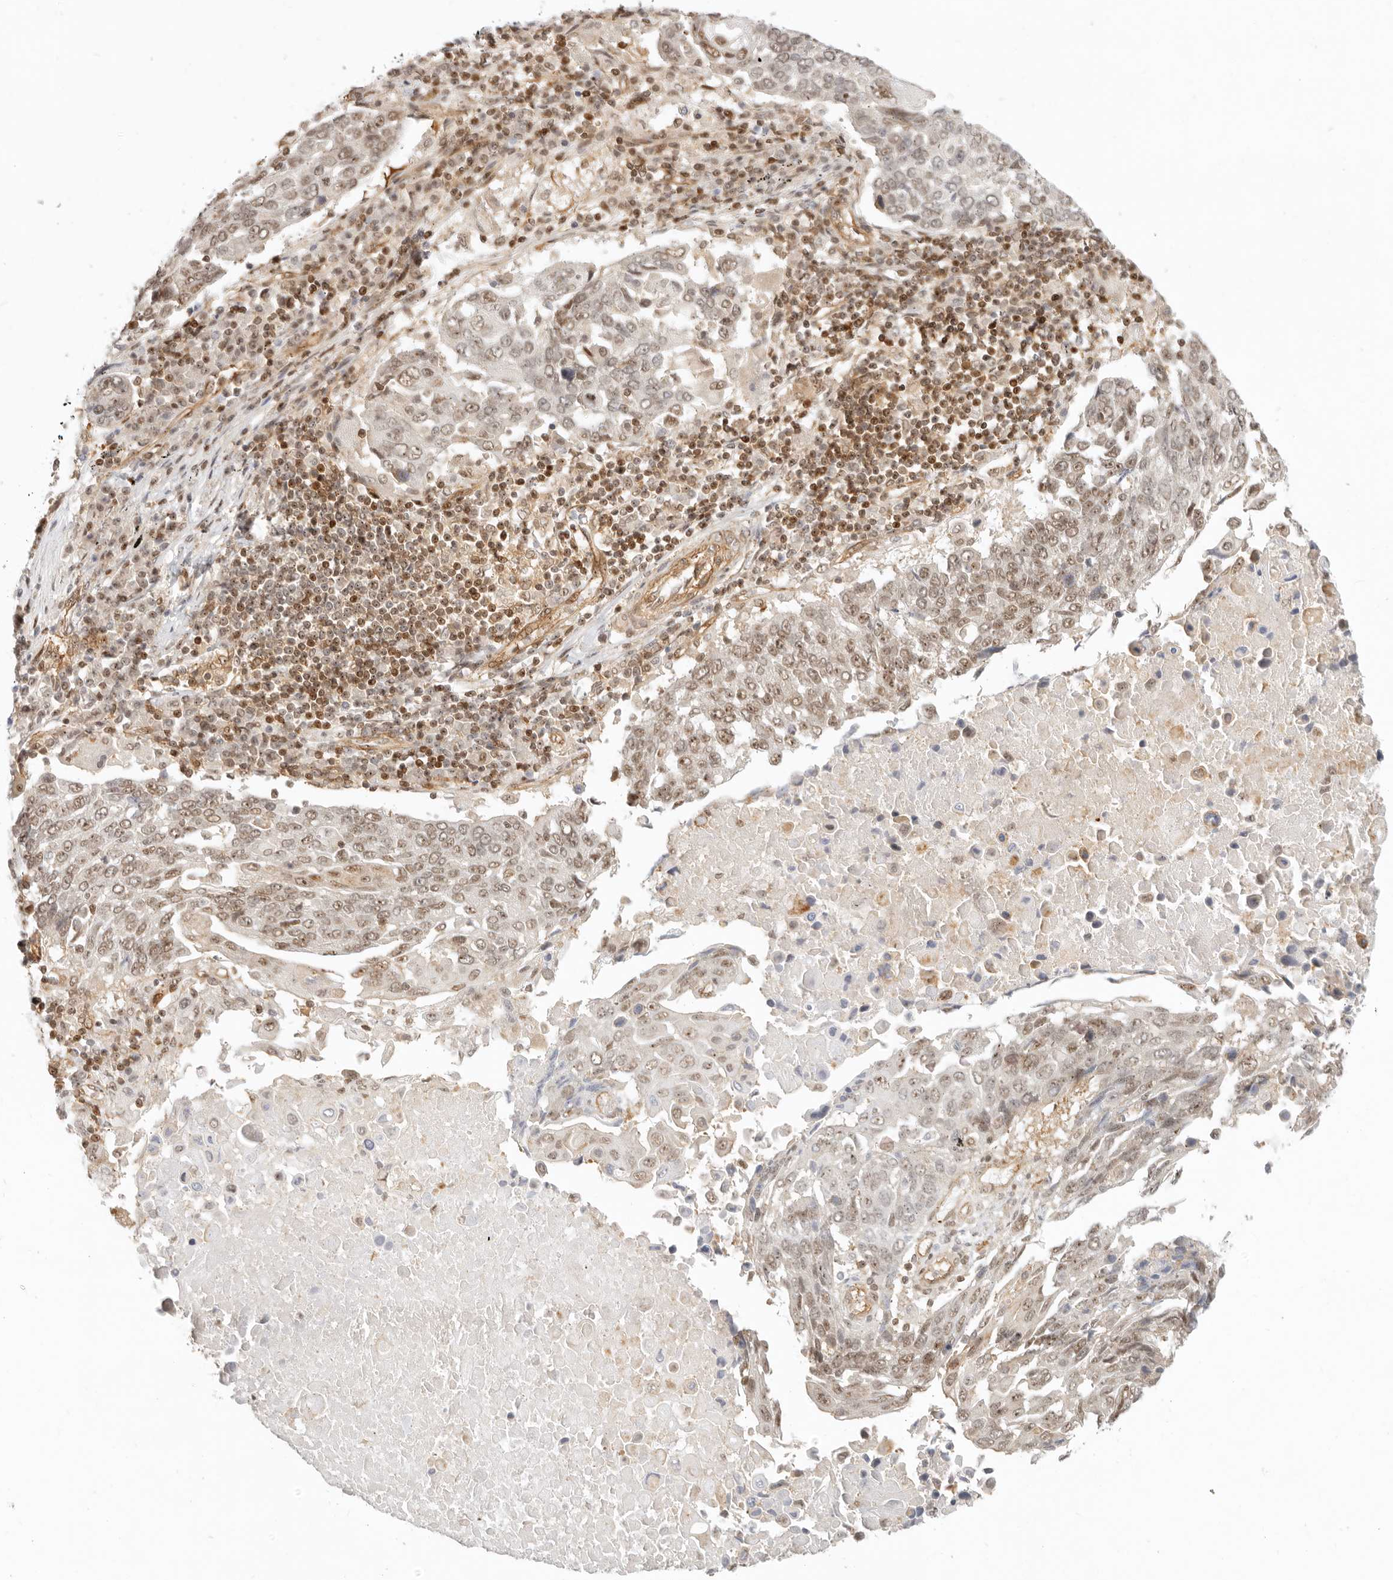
{"staining": {"intensity": "moderate", "quantity": ">75%", "location": "nuclear"}, "tissue": "lung cancer", "cell_type": "Tumor cells", "image_type": "cancer", "snomed": [{"axis": "morphology", "description": "Squamous cell carcinoma, NOS"}, {"axis": "topography", "description": "Lung"}], "caption": "Brown immunohistochemical staining in human squamous cell carcinoma (lung) exhibits moderate nuclear expression in about >75% of tumor cells. The staining was performed using DAB (3,3'-diaminobenzidine), with brown indicating positive protein expression. Nuclei are stained blue with hematoxylin.", "gene": "BAP1", "patient": {"sex": "male", "age": 66}}